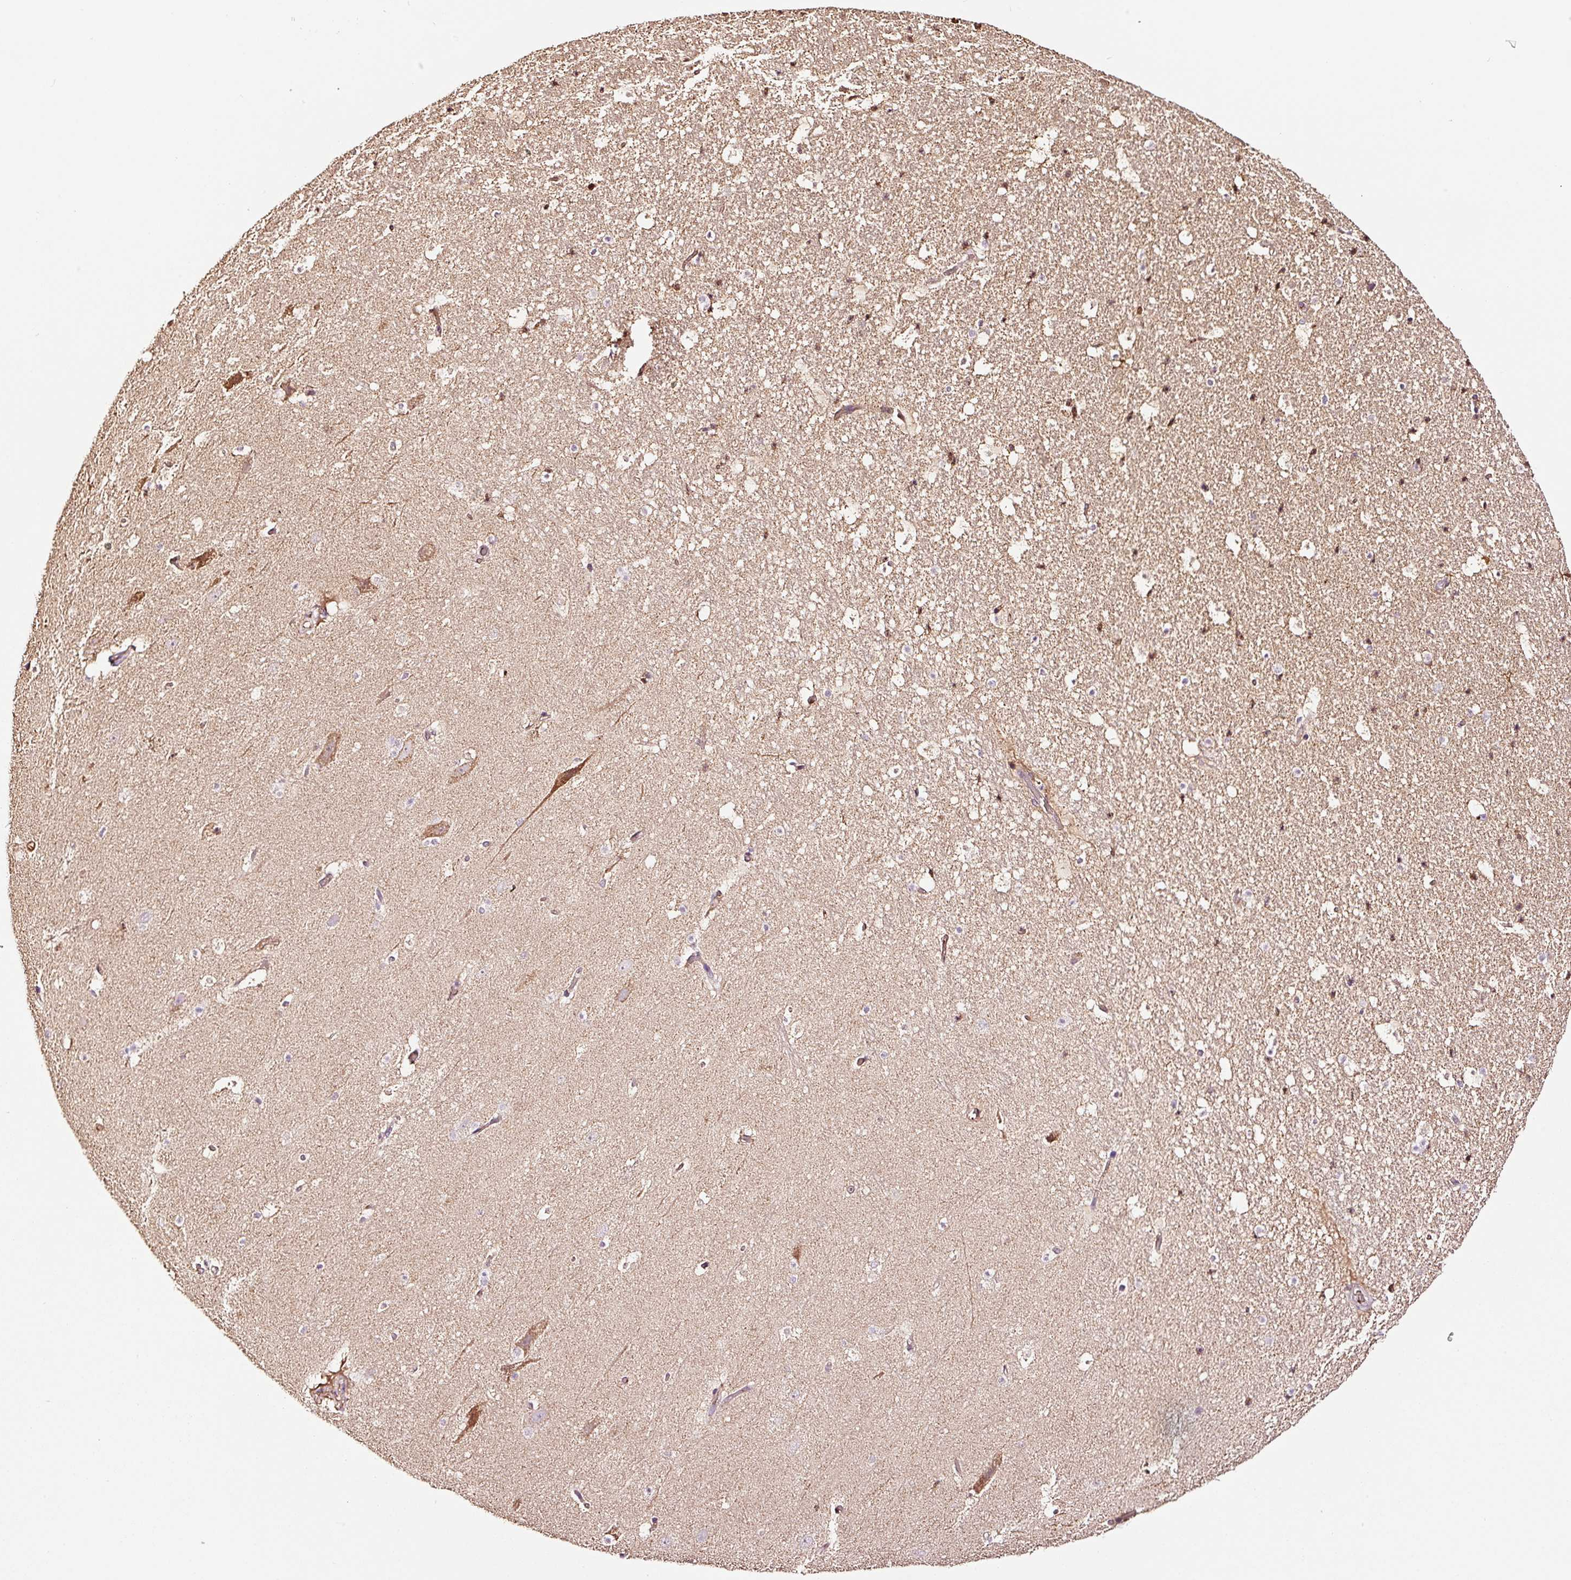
{"staining": {"intensity": "negative", "quantity": "none", "location": "none"}, "tissue": "hippocampus", "cell_type": "Glial cells", "image_type": "normal", "snomed": [{"axis": "morphology", "description": "Normal tissue, NOS"}, {"axis": "topography", "description": "Hippocampus"}], "caption": "A high-resolution photomicrograph shows immunohistochemistry (IHC) staining of benign hippocampus, which reveals no significant expression in glial cells.", "gene": "PGLYRP2", "patient": {"sex": "male", "age": 37}}